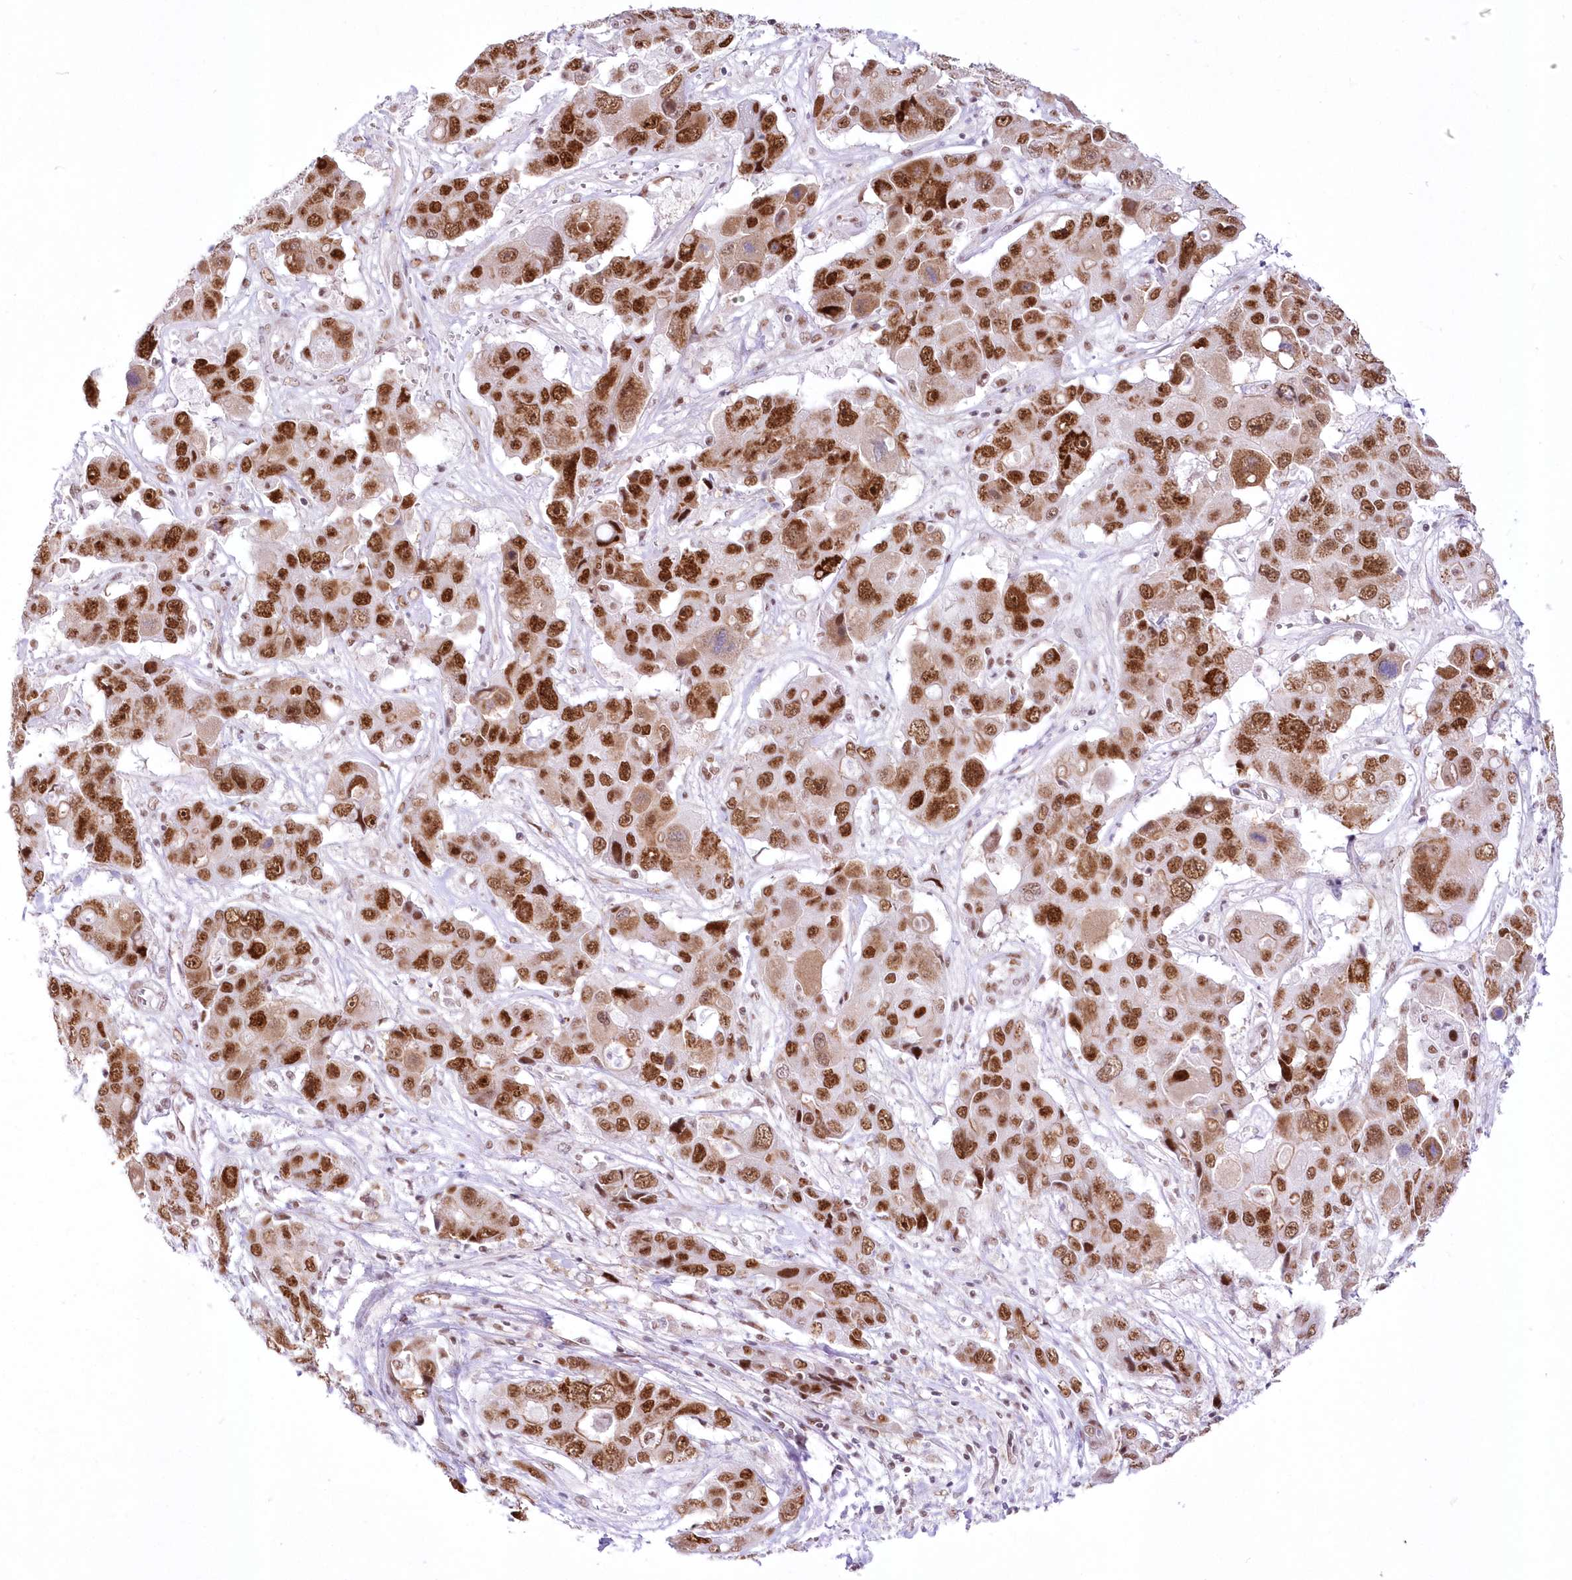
{"staining": {"intensity": "strong", "quantity": ">75%", "location": "nuclear"}, "tissue": "liver cancer", "cell_type": "Tumor cells", "image_type": "cancer", "snomed": [{"axis": "morphology", "description": "Cholangiocarcinoma"}, {"axis": "topography", "description": "Liver"}], "caption": "Immunohistochemical staining of liver cancer reveals high levels of strong nuclear staining in approximately >75% of tumor cells. Immunohistochemistry stains the protein of interest in brown and the nuclei are stained blue.", "gene": "NSUN2", "patient": {"sex": "male", "age": 67}}